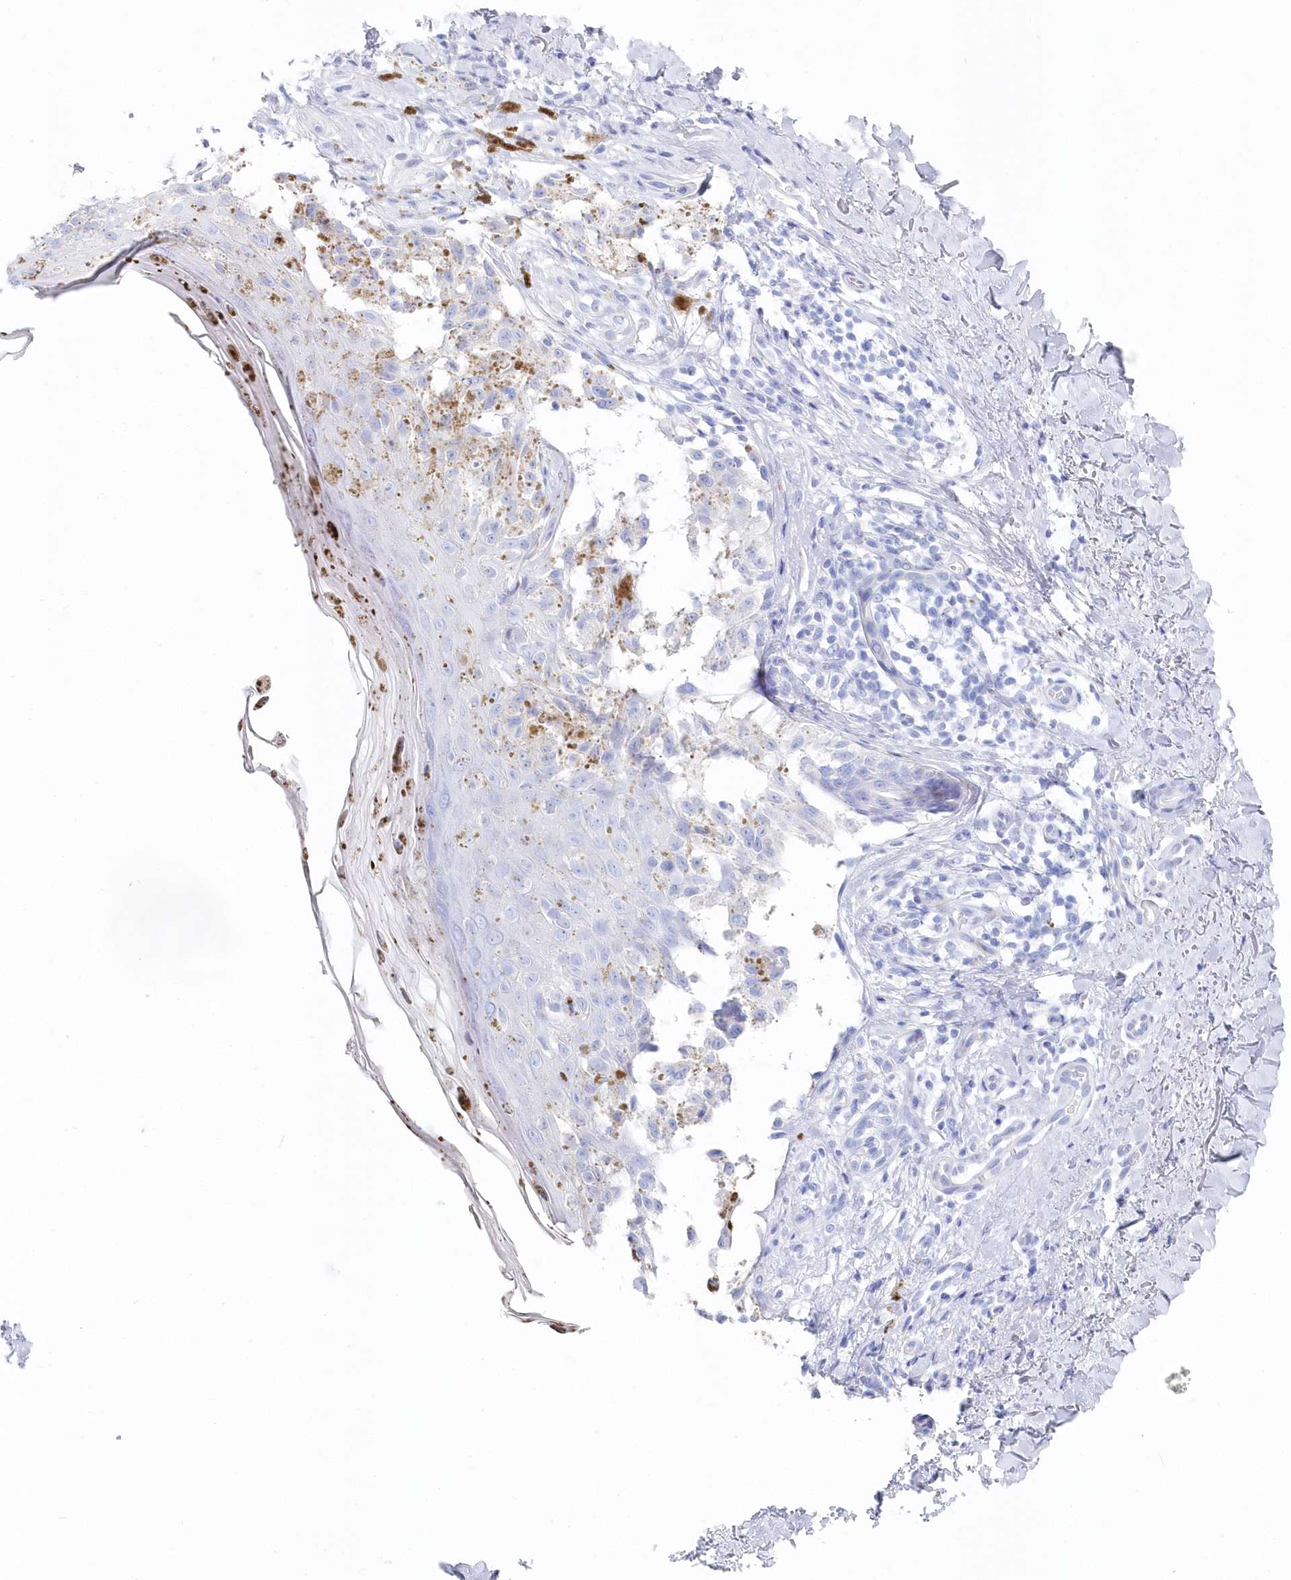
{"staining": {"intensity": "negative", "quantity": "none", "location": "none"}, "tissue": "melanoma", "cell_type": "Tumor cells", "image_type": "cancer", "snomed": [{"axis": "morphology", "description": "Malignant melanoma, NOS"}, {"axis": "topography", "description": "Skin"}], "caption": "DAB (3,3'-diaminobenzidine) immunohistochemical staining of melanoma demonstrates no significant expression in tumor cells.", "gene": "CSNK1G2", "patient": {"sex": "female", "age": 50}}